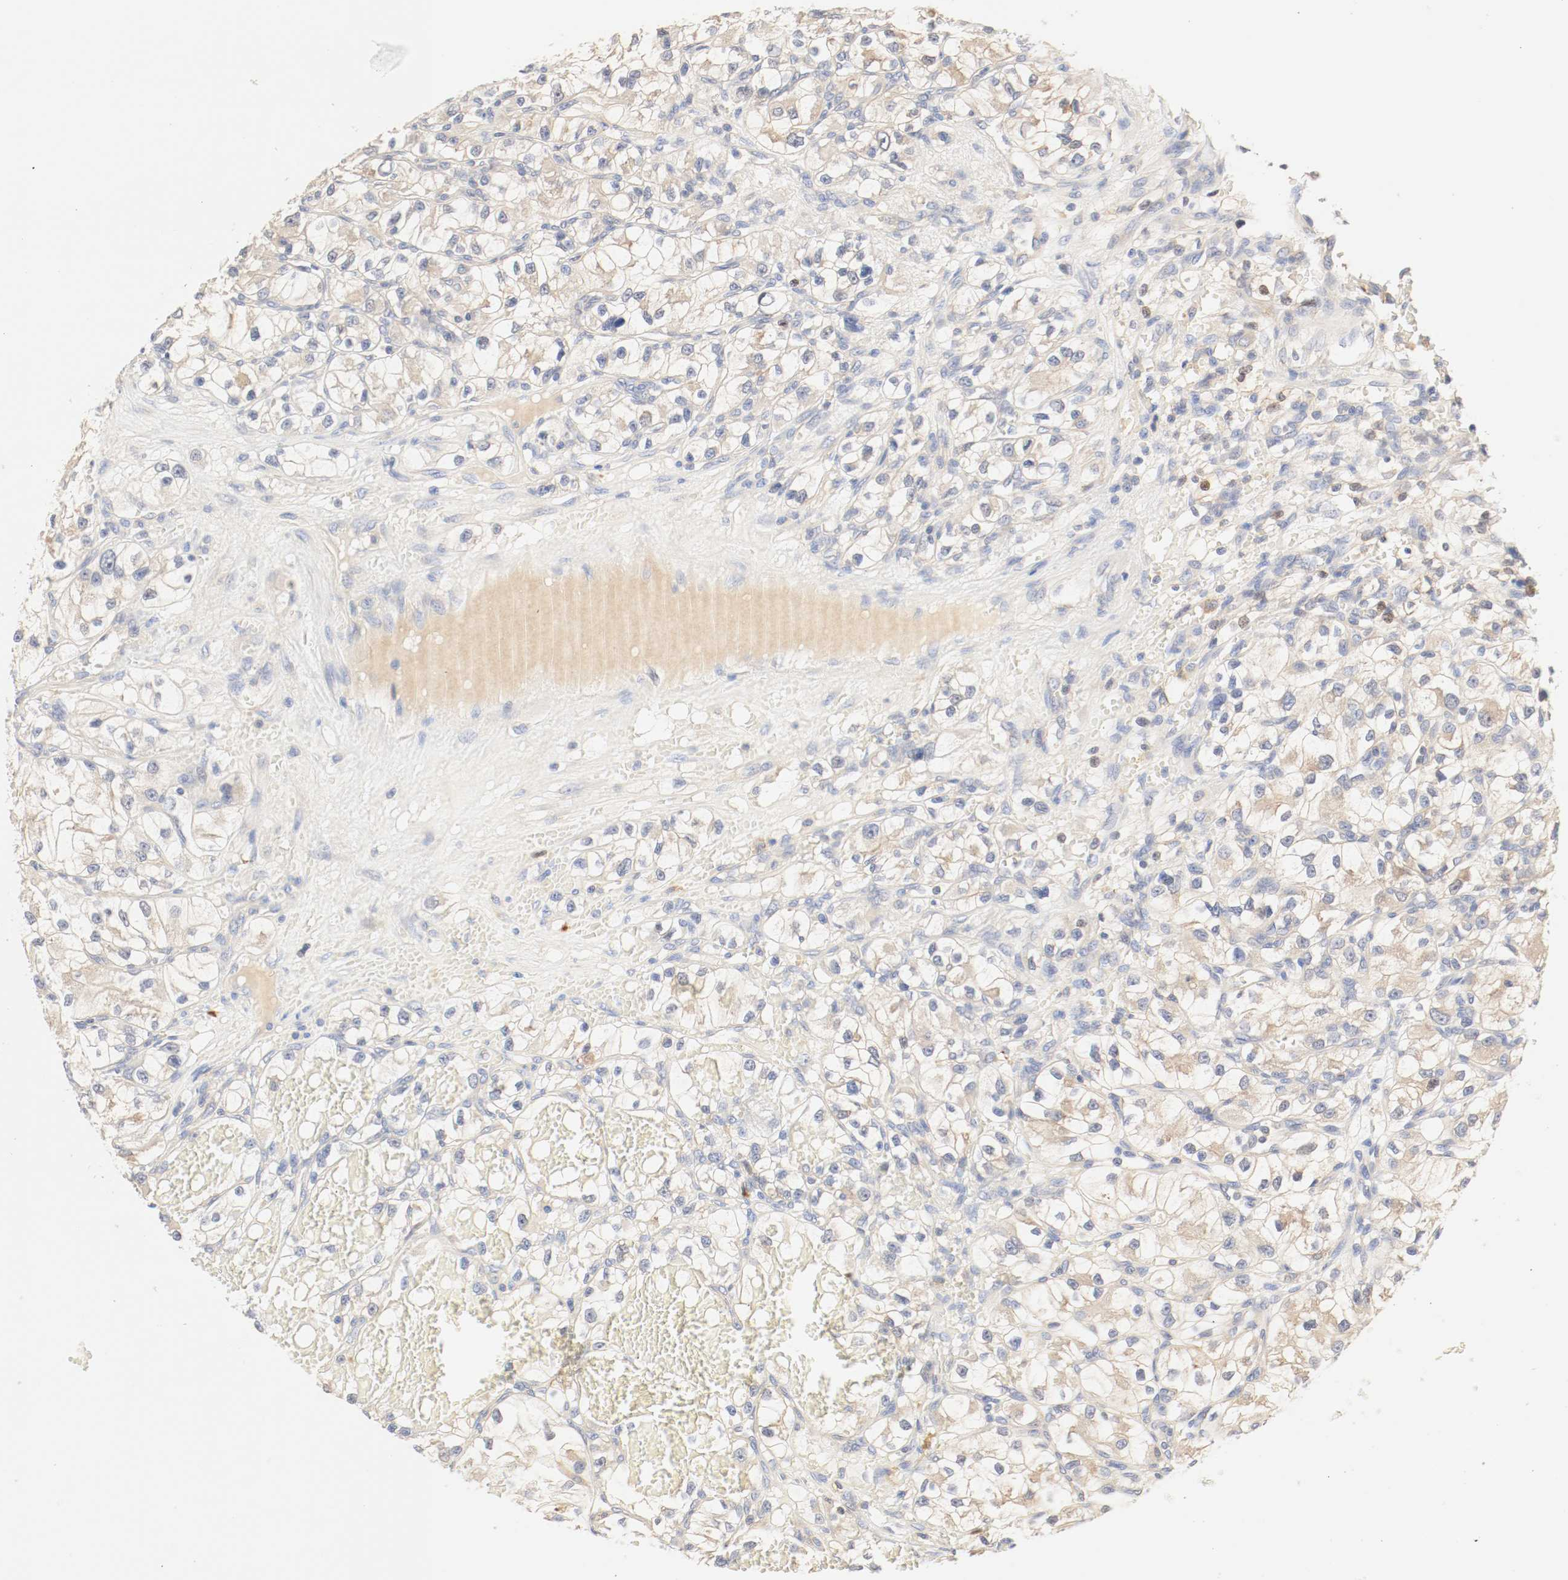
{"staining": {"intensity": "moderate", "quantity": ">75%", "location": "cytoplasmic/membranous"}, "tissue": "renal cancer", "cell_type": "Tumor cells", "image_type": "cancer", "snomed": [{"axis": "morphology", "description": "Adenocarcinoma, NOS"}, {"axis": "topography", "description": "Kidney"}], "caption": "Tumor cells display medium levels of moderate cytoplasmic/membranous staining in approximately >75% of cells in human renal cancer. The protein is stained brown, and the nuclei are stained in blue (DAB IHC with brightfield microscopy, high magnification).", "gene": "GIT1", "patient": {"sex": "female", "age": 57}}